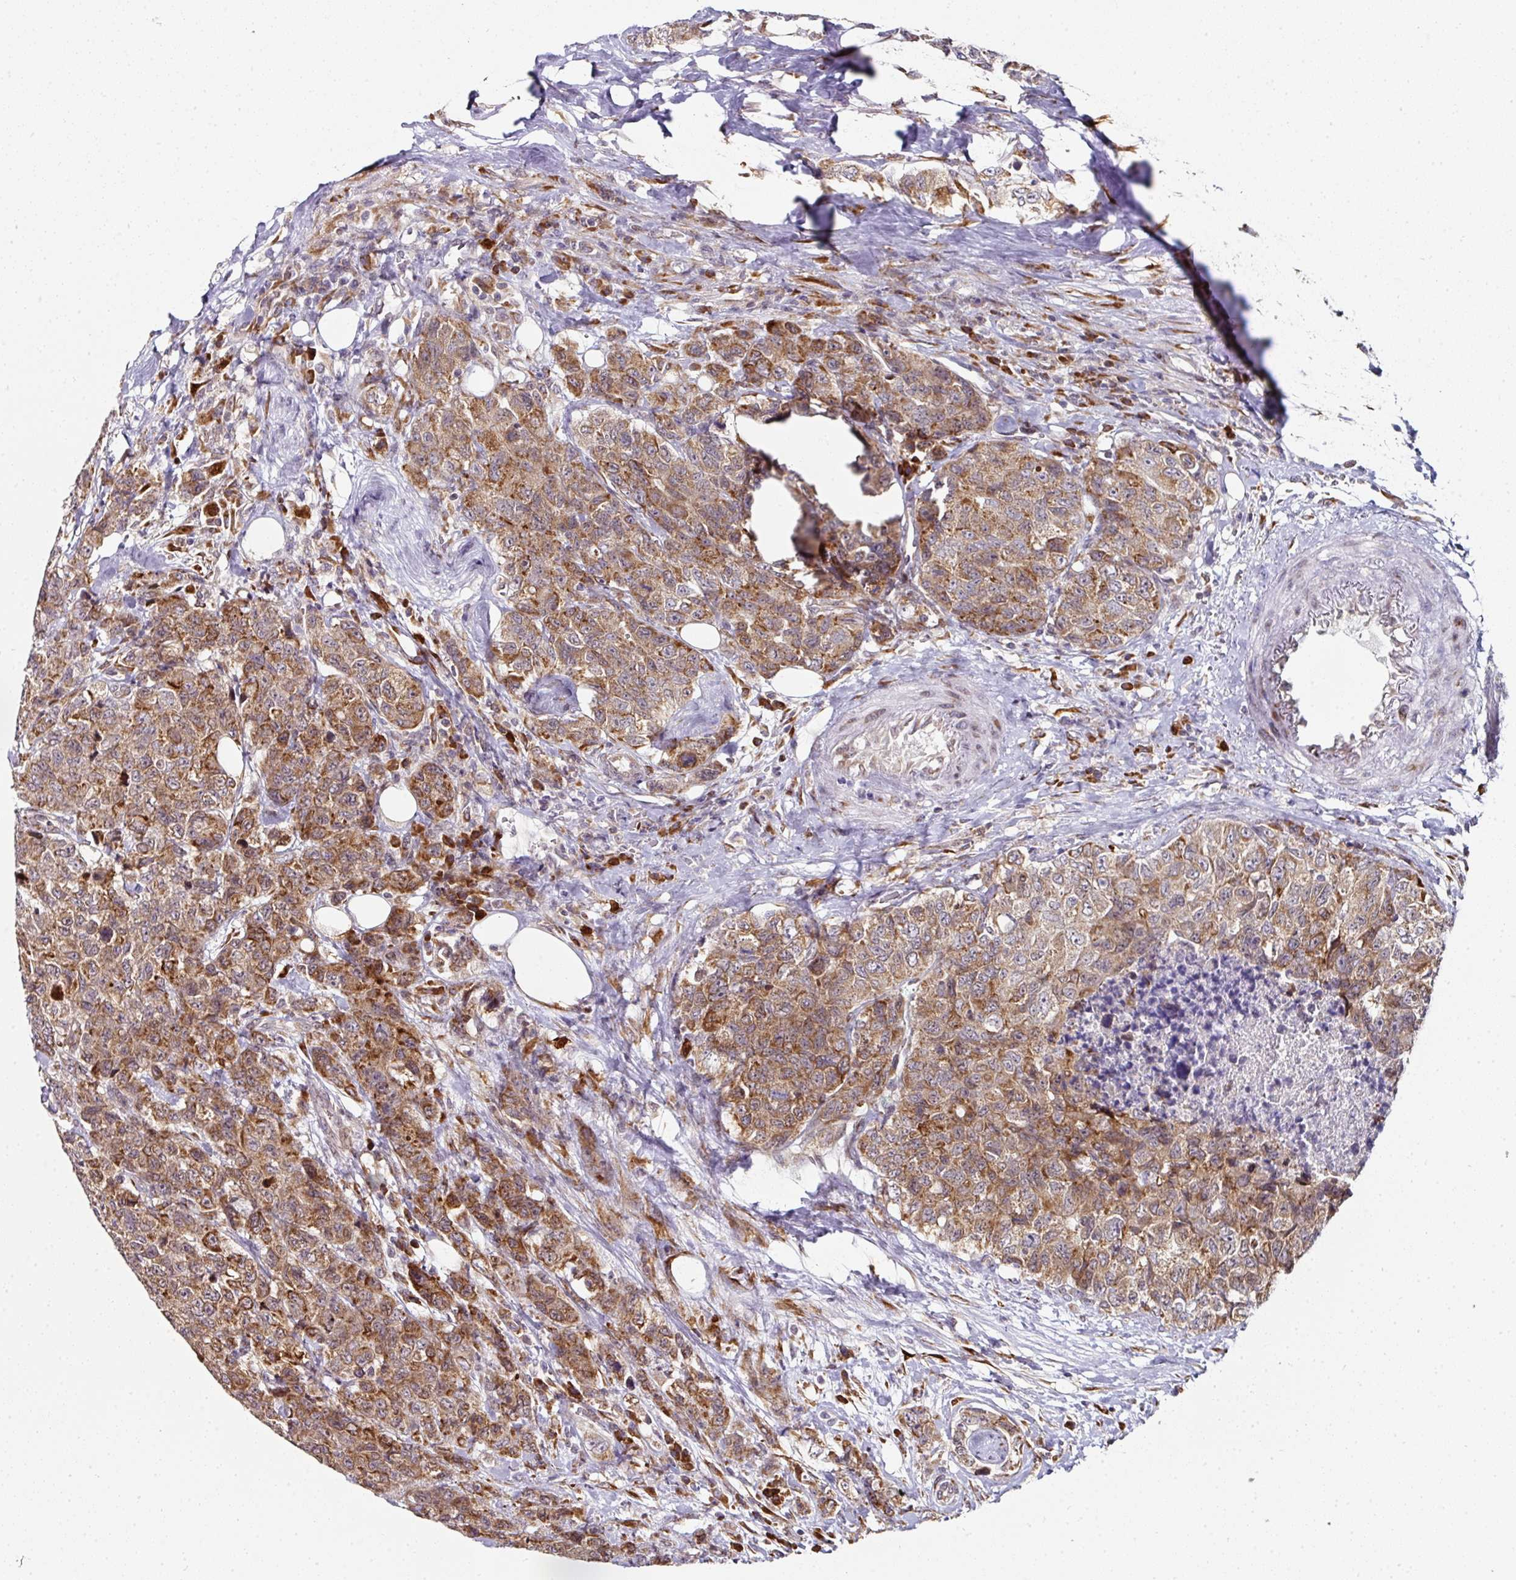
{"staining": {"intensity": "moderate", "quantity": ">75%", "location": "cytoplasmic/membranous"}, "tissue": "urothelial cancer", "cell_type": "Tumor cells", "image_type": "cancer", "snomed": [{"axis": "morphology", "description": "Urothelial carcinoma, High grade"}, {"axis": "topography", "description": "Urinary bladder"}], "caption": "A brown stain labels moderate cytoplasmic/membranous staining of a protein in human urothelial cancer tumor cells.", "gene": "APOLD1", "patient": {"sex": "female", "age": 78}}